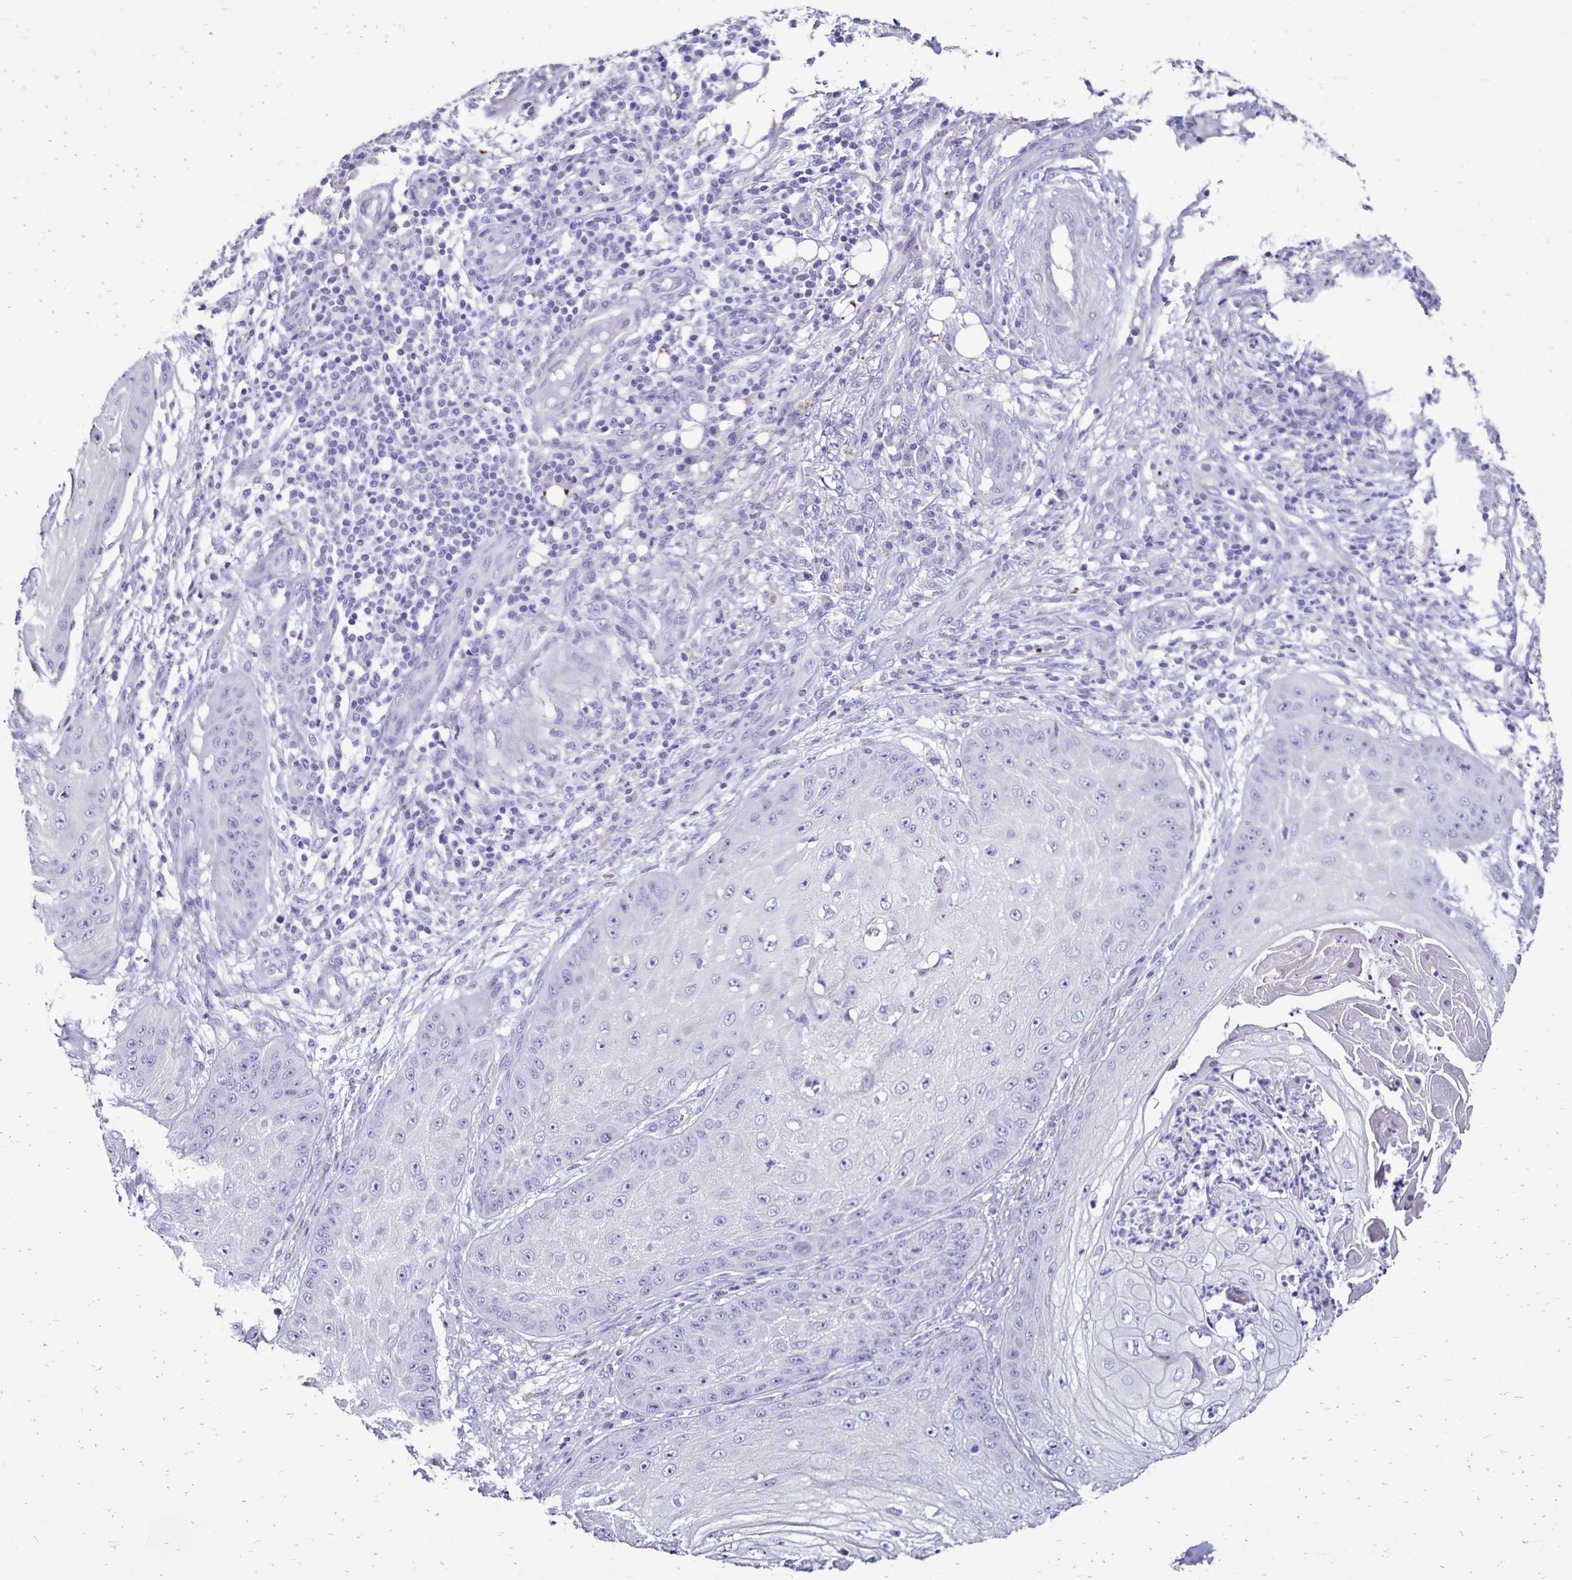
{"staining": {"intensity": "negative", "quantity": "none", "location": "none"}, "tissue": "skin cancer", "cell_type": "Tumor cells", "image_type": "cancer", "snomed": [{"axis": "morphology", "description": "Squamous cell carcinoma, NOS"}, {"axis": "topography", "description": "Skin"}], "caption": "The histopathology image demonstrates no staining of tumor cells in skin cancer (squamous cell carcinoma). (DAB (3,3'-diaminobenzidine) immunohistochemistry with hematoxylin counter stain).", "gene": "EVPL", "patient": {"sex": "male", "age": 70}}